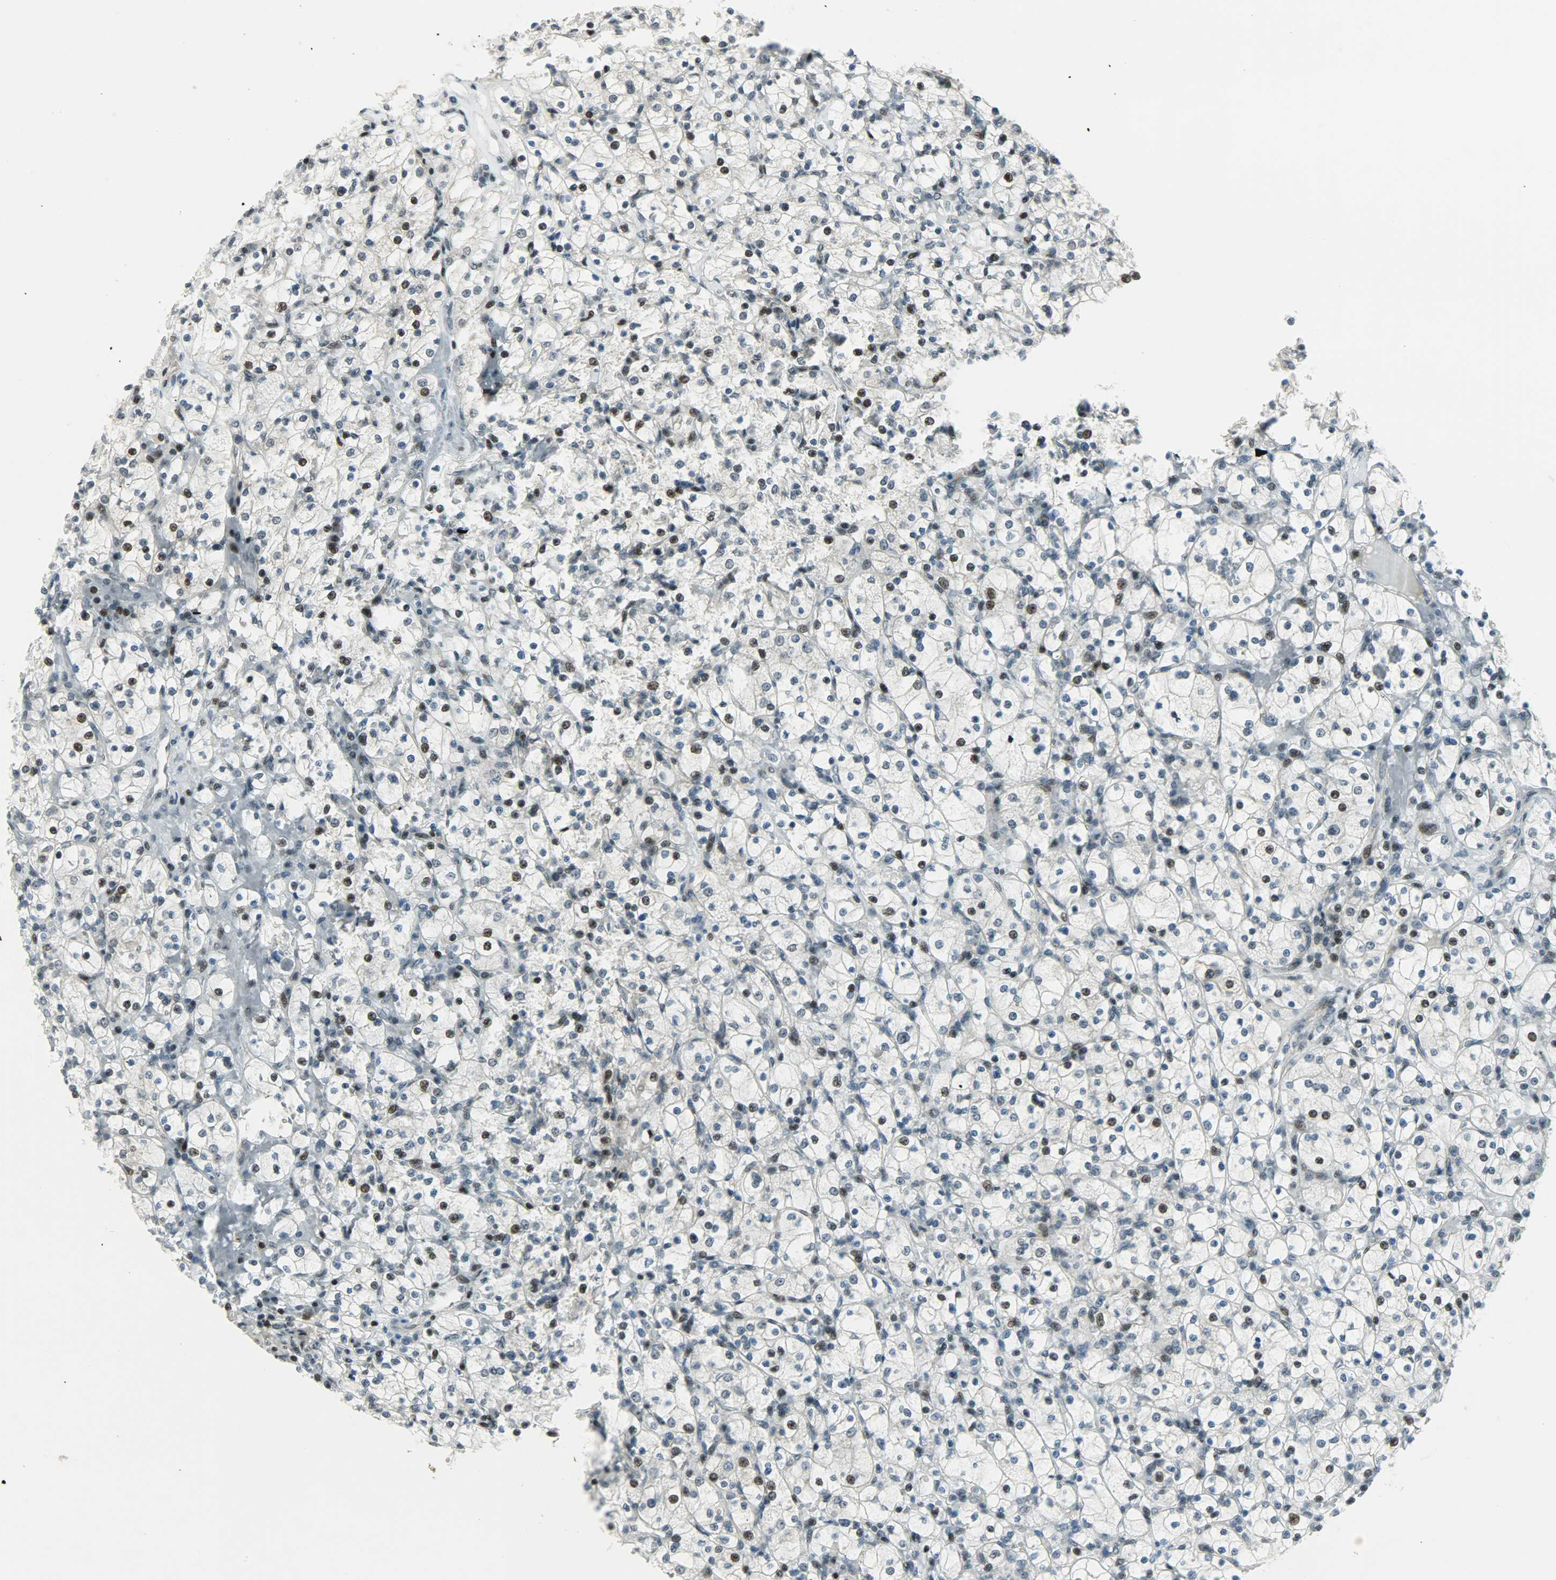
{"staining": {"intensity": "weak", "quantity": "<25%", "location": "nuclear"}, "tissue": "renal cancer", "cell_type": "Tumor cells", "image_type": "cancer", "snomed": [{"axis": "morphology", "description": "Adenocarcinoma, NOS"}, {"axis": "topography", "description": "Kidney"}], "caption": "High magnification brightfield microscopy of renal cancer (adenocarcinoma) stained with DAB (brown) and counterstained with hematoxylin (blue): tumor cells show no significant expression.", "gene": "IL15", "patient": {"sex": "female", "age": 83}}